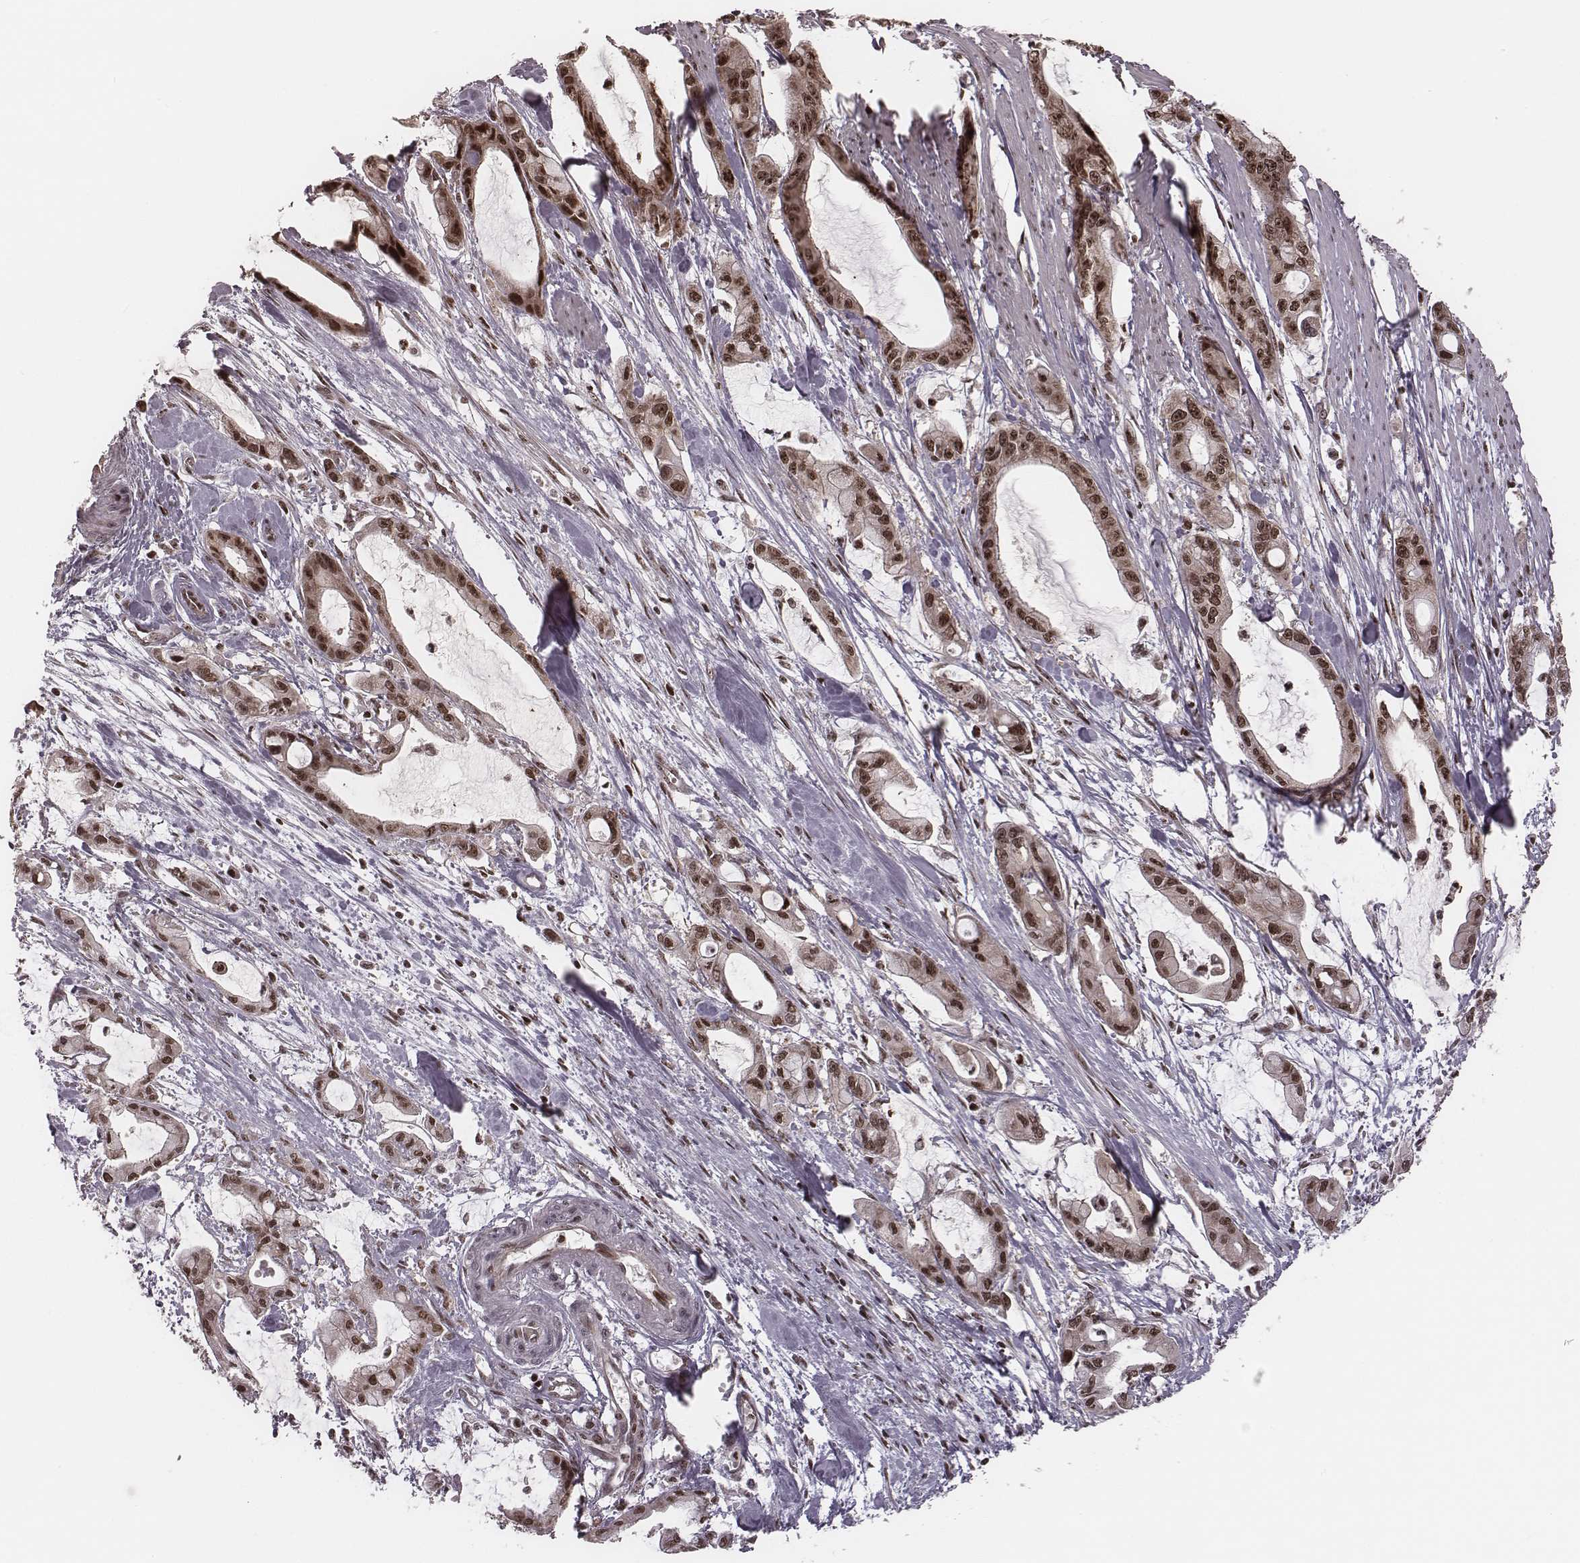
{"staining": {"intensity": "moderate", "quantity": ">75%", "location": "cytoplasmic/membranous,nuclear"}, "tissue": "pancreatic cancer", "cell_type": "Tumor cells", "image_type": "cancer", "snomed": [{"axis": "morphology", "description": "Adenocarcinoma, NOS"}, {"axis": "topography", "description": "Pancreas"}], "caption": "A brown stain labels moderate cytoplasmic/membranous and nuclear positivity of a protein in human pancreatic cancer tumor cells. (DAB (3,3'-diaminobenzidine) IHC with brightfield microscopy, high magnification).", "gene": "VRK3", "patient": {"sex": "male", "age": 48}}